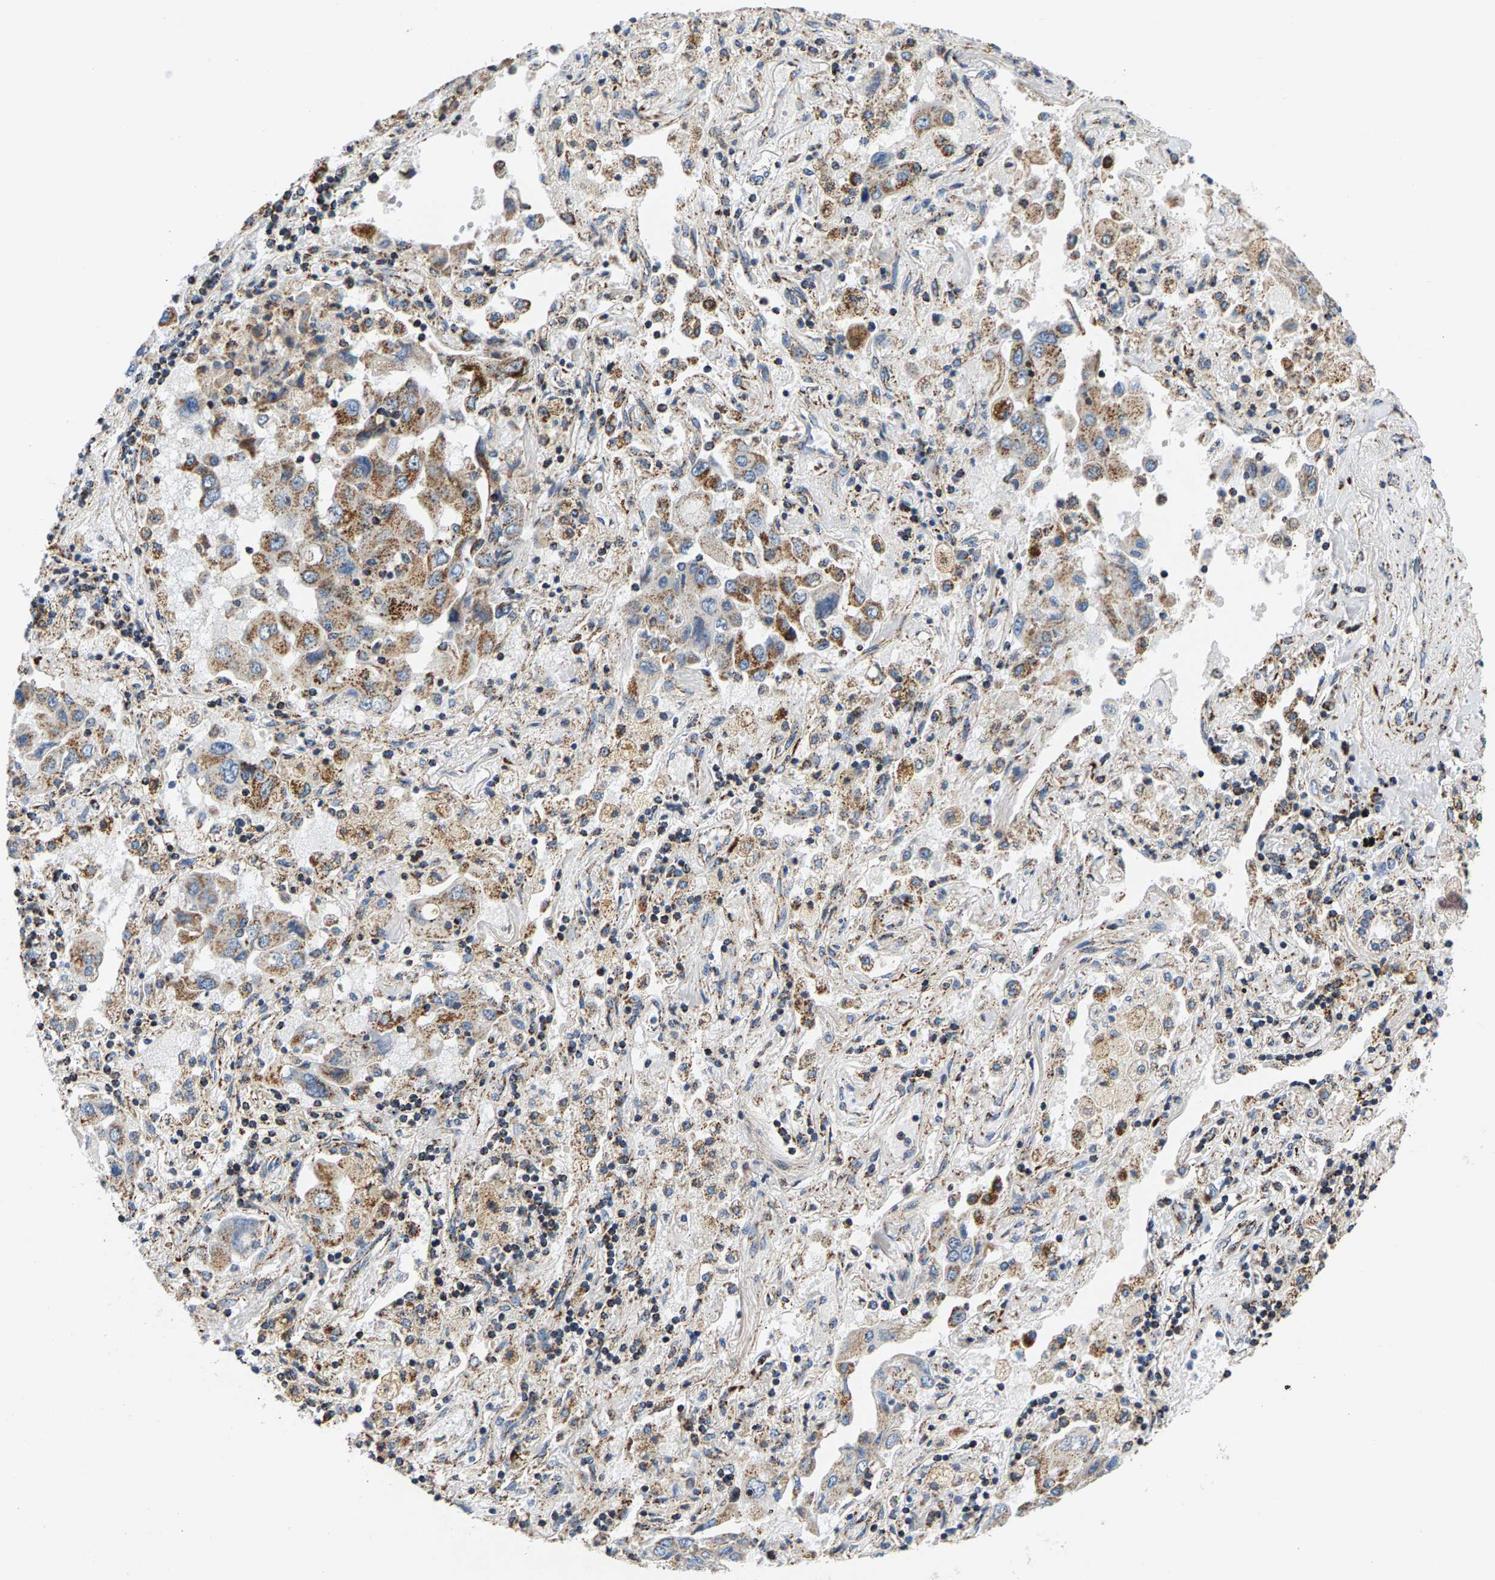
{"staining": {"intensity": "moderate", "quantity": ">75%", "location": "cytoplasmic/membranous"}, "tissue": "lung cancer", "cell_type": "Tumor cells", "image_type": "cancer", "snomed": [{"axis": "morphology", "description": "Adenocarcinoma, NOS"}, {"axis": "topography", "description": "Lung"}], "caption": "A brown stain highlights moderate cytoplasmic/membranous expression of a protein in lung adenocarcinoma tumor cells. The staining was performed using DAB (3,3'-diaminobenzidine) to visualize the protein expression in brown, while the nuclei were stained in blue with hematoxylin (Magnification: 20x).", "gene": "PDE1A", "patient": {"sex": "female", "age": 65}}